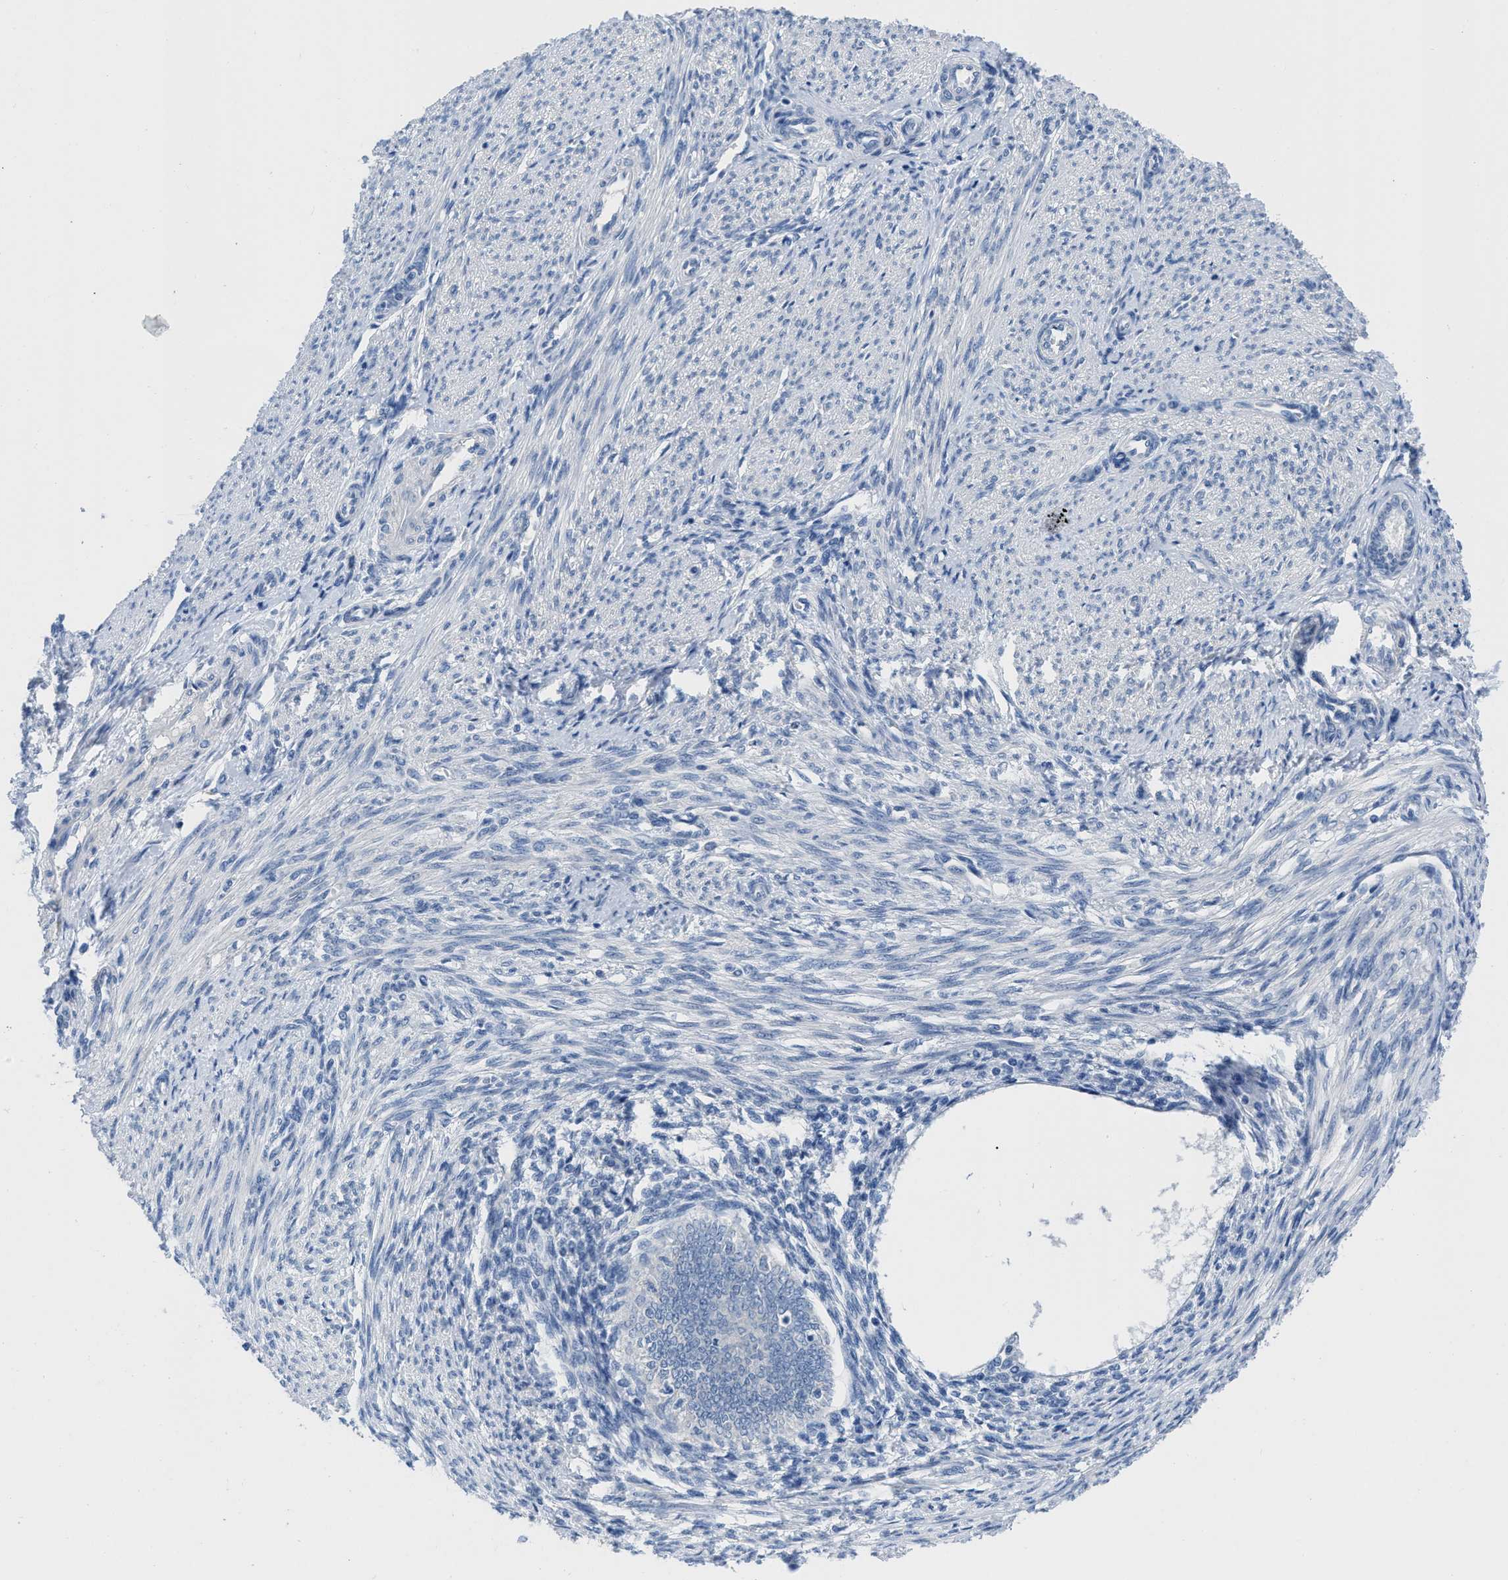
{"staining": {"intensity": "negative", "quantity": "none", "location": "none"}, "tissue": "endometrial cancer", "cell_type": "Tumor cells", "image_type": "cancer", "snomed": [{"axis": "morphology", "description": "Adenocarcinoma, NOS"}, {"axis": "topography", "description": "Endometrium"}], "caption": "Endometrial adenocarcinoma stained for a protein using immunohistochemistry (IHC) exhibits no expression tumor cells.", "gene": "PYY", "patient": {"sex": "female", "age": 58}}